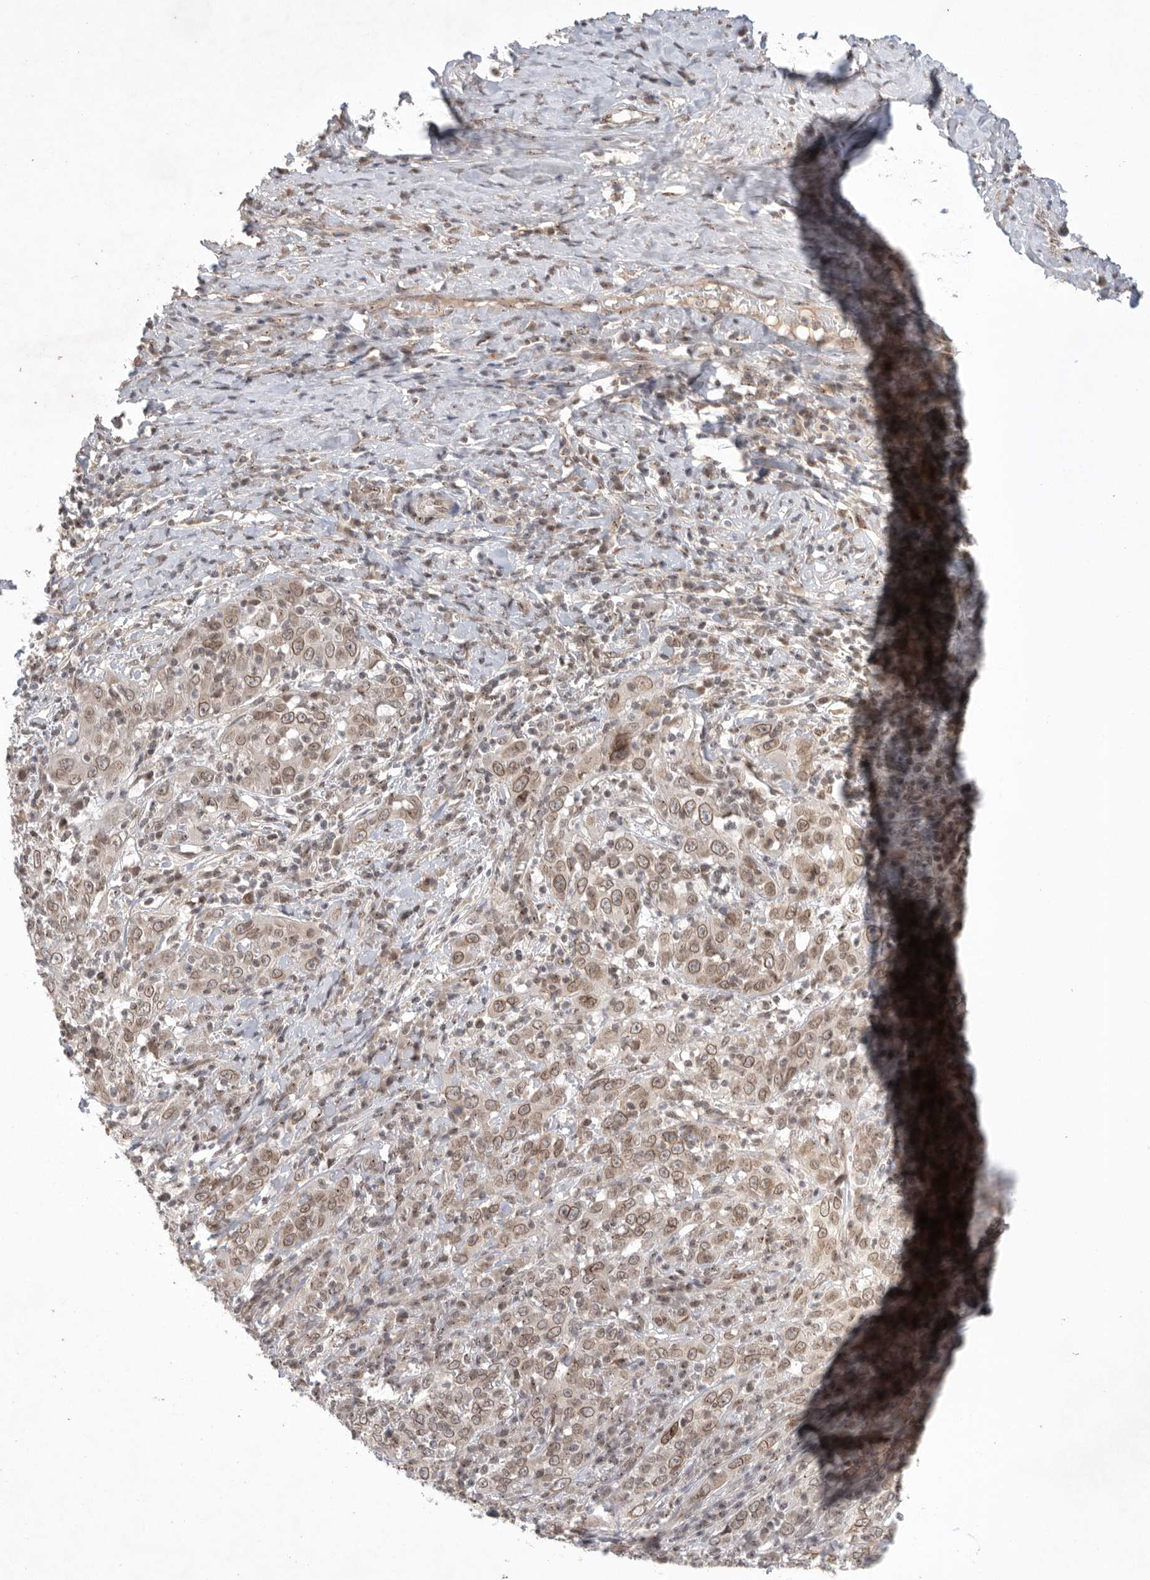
{"staining": {"intensity": "moderate", "quantity": ">75%", "location": "cytoplasmic/membranous,nuclear"}, "tissue": "cervical cancer", "cell_type": "Tumor cells", "image_type": "cancer", "snomed": [{"axis": "morphology", "description": "Squamous cell carcinoma, NOS"}, {"axis": "topography", "description": "Cervix"}], "caption": "A brown stain highlights moderate cytoplasmic/membranous and nuclear positivity of a protein in human cervical squamous cell carcinoma tumor cells.", "gene": "LEMD3", "patient": {"sex": "female", "age": 46}}